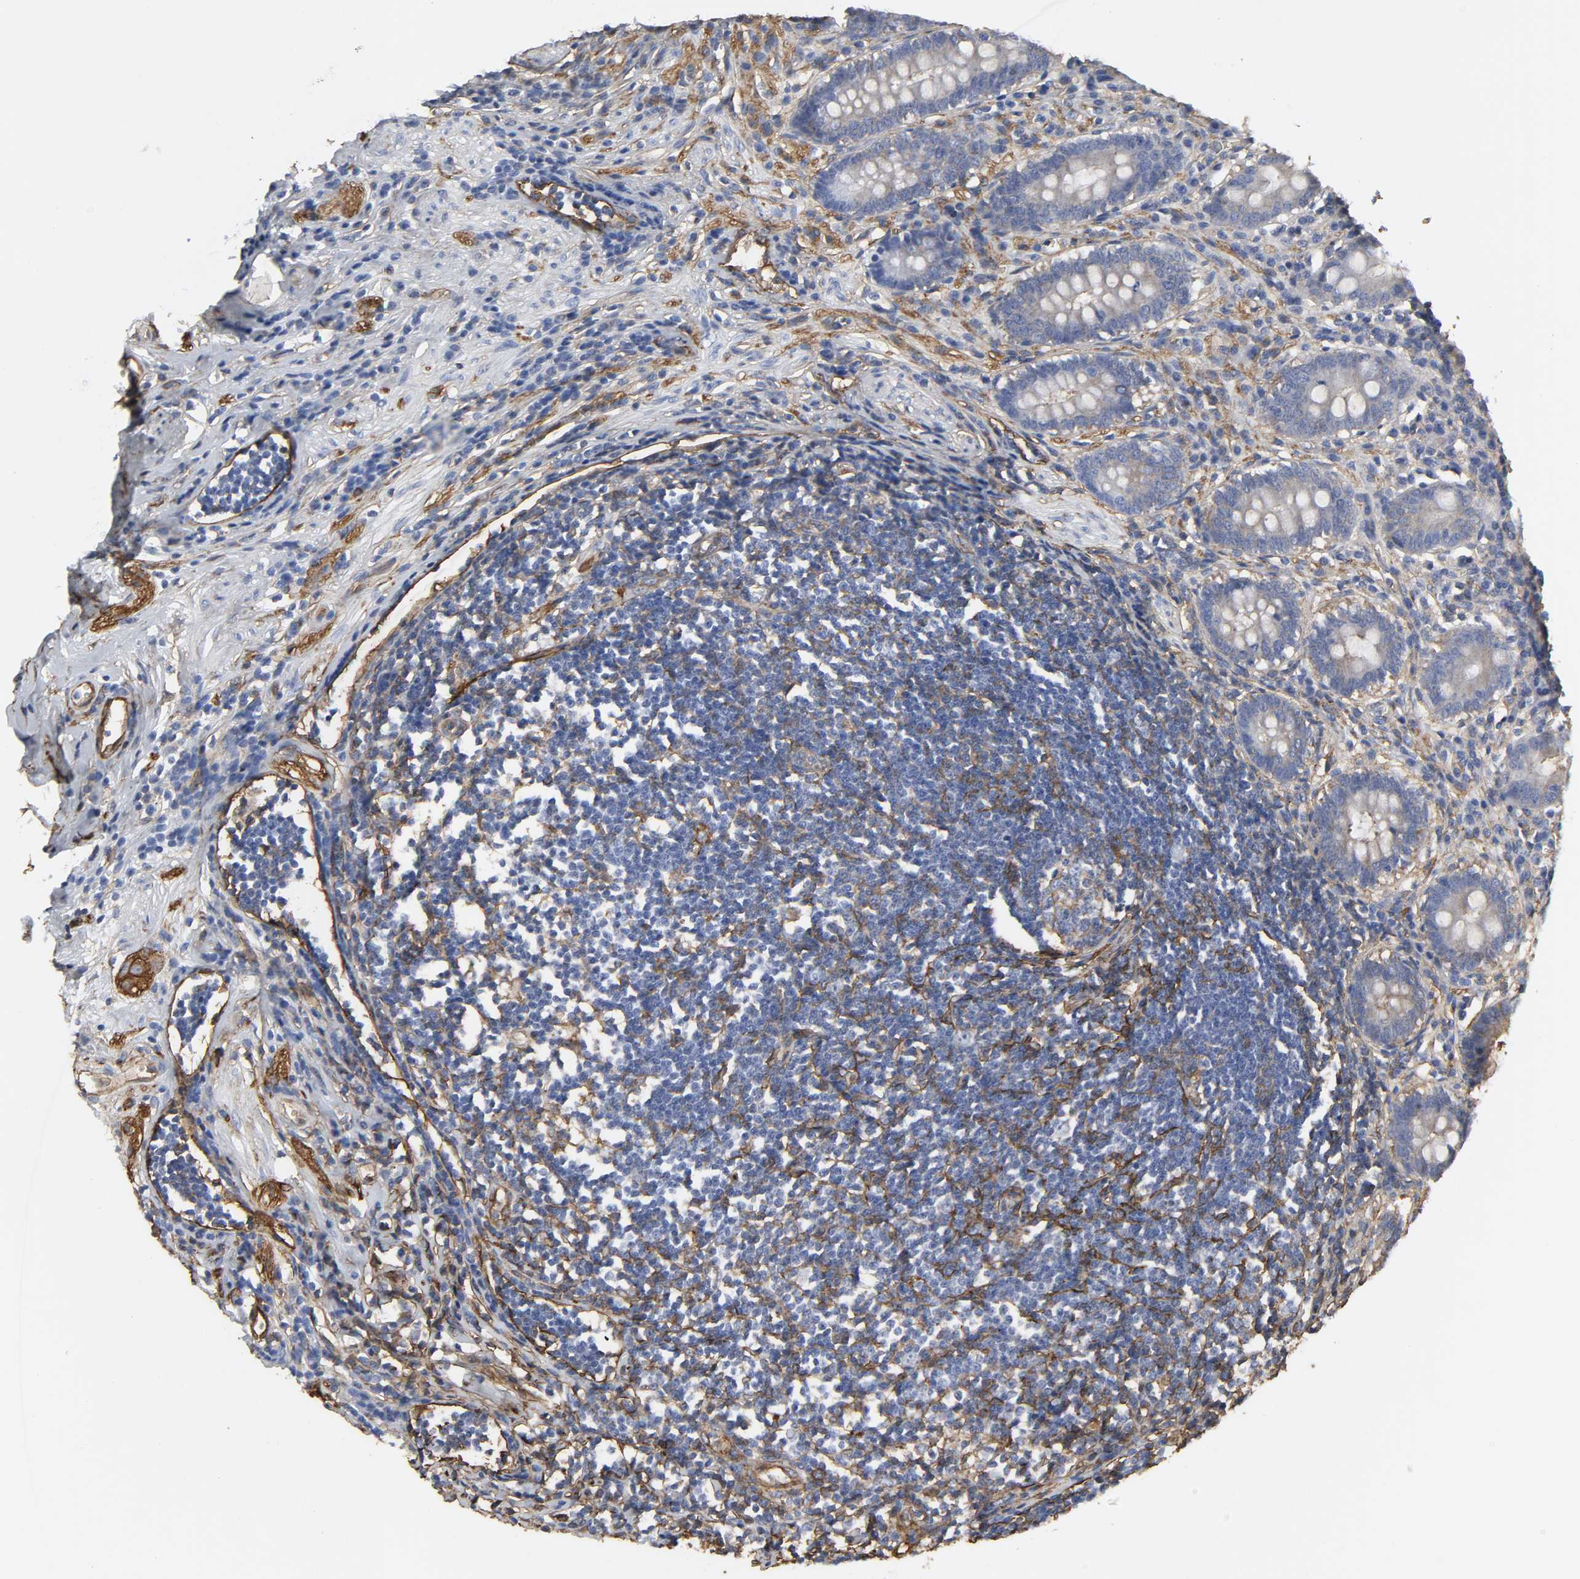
{"staining": {"intensity": "moderate", "quantity": "25%-75%", "location": "cytoplasmic/membranous"}, "tissue": "appendix", "cell_type": "Glandular cells", "image_type": "normal", "snomed": [{"axis": "morphology", "description": "Normal tissue, NOS"}, {"axis": "topography", "description": "Appendix"}], "caption": "This image reveals immunohistochemistry staining of benign human appendix, with medium moderate cytoplasmic/membranous expression in about 25%-75% of glandular cells.", "gene": "ANXA2", "patient": {"sex": "female", "age": 50}}